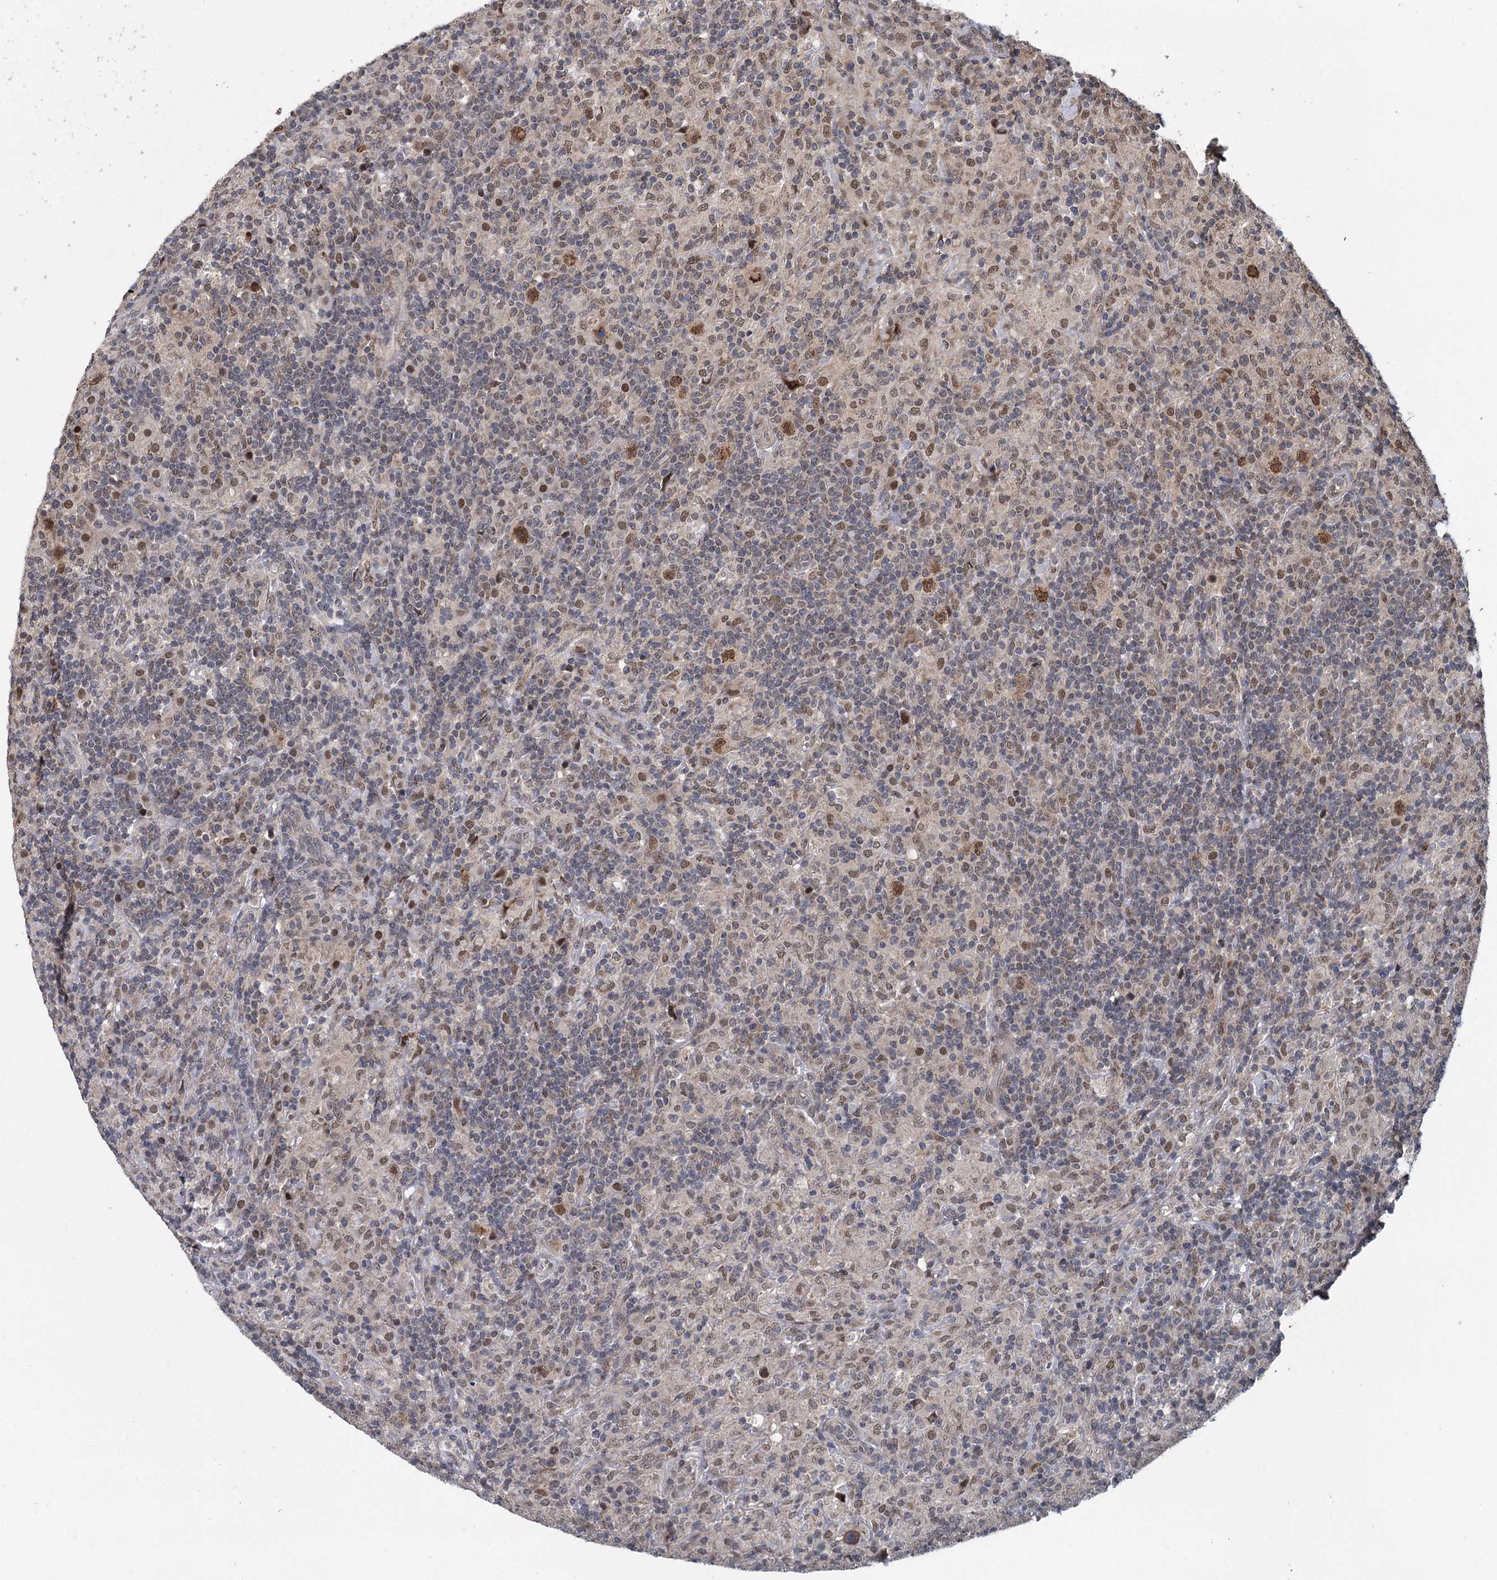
{"staining": {"intensity": "moderate", "quantity": ">75%", "location": "nuclear"}, "tissue": "lymphoma", "cell_type": "Tumor cells", "image_type": "cancer", "snomed": [{"axis": "morphology", "description": "Hodgkin's disease, NOS"}, {"axis": "topography", "description": "Lymph node"}], "caption": "The histopathology image demonstrates staining of lymphoma, revealing moderate nuclear protein positivity (brown color) within tumor cells.", "gene": "MYG1", "patient": {"sex": "male", "age": 70}}